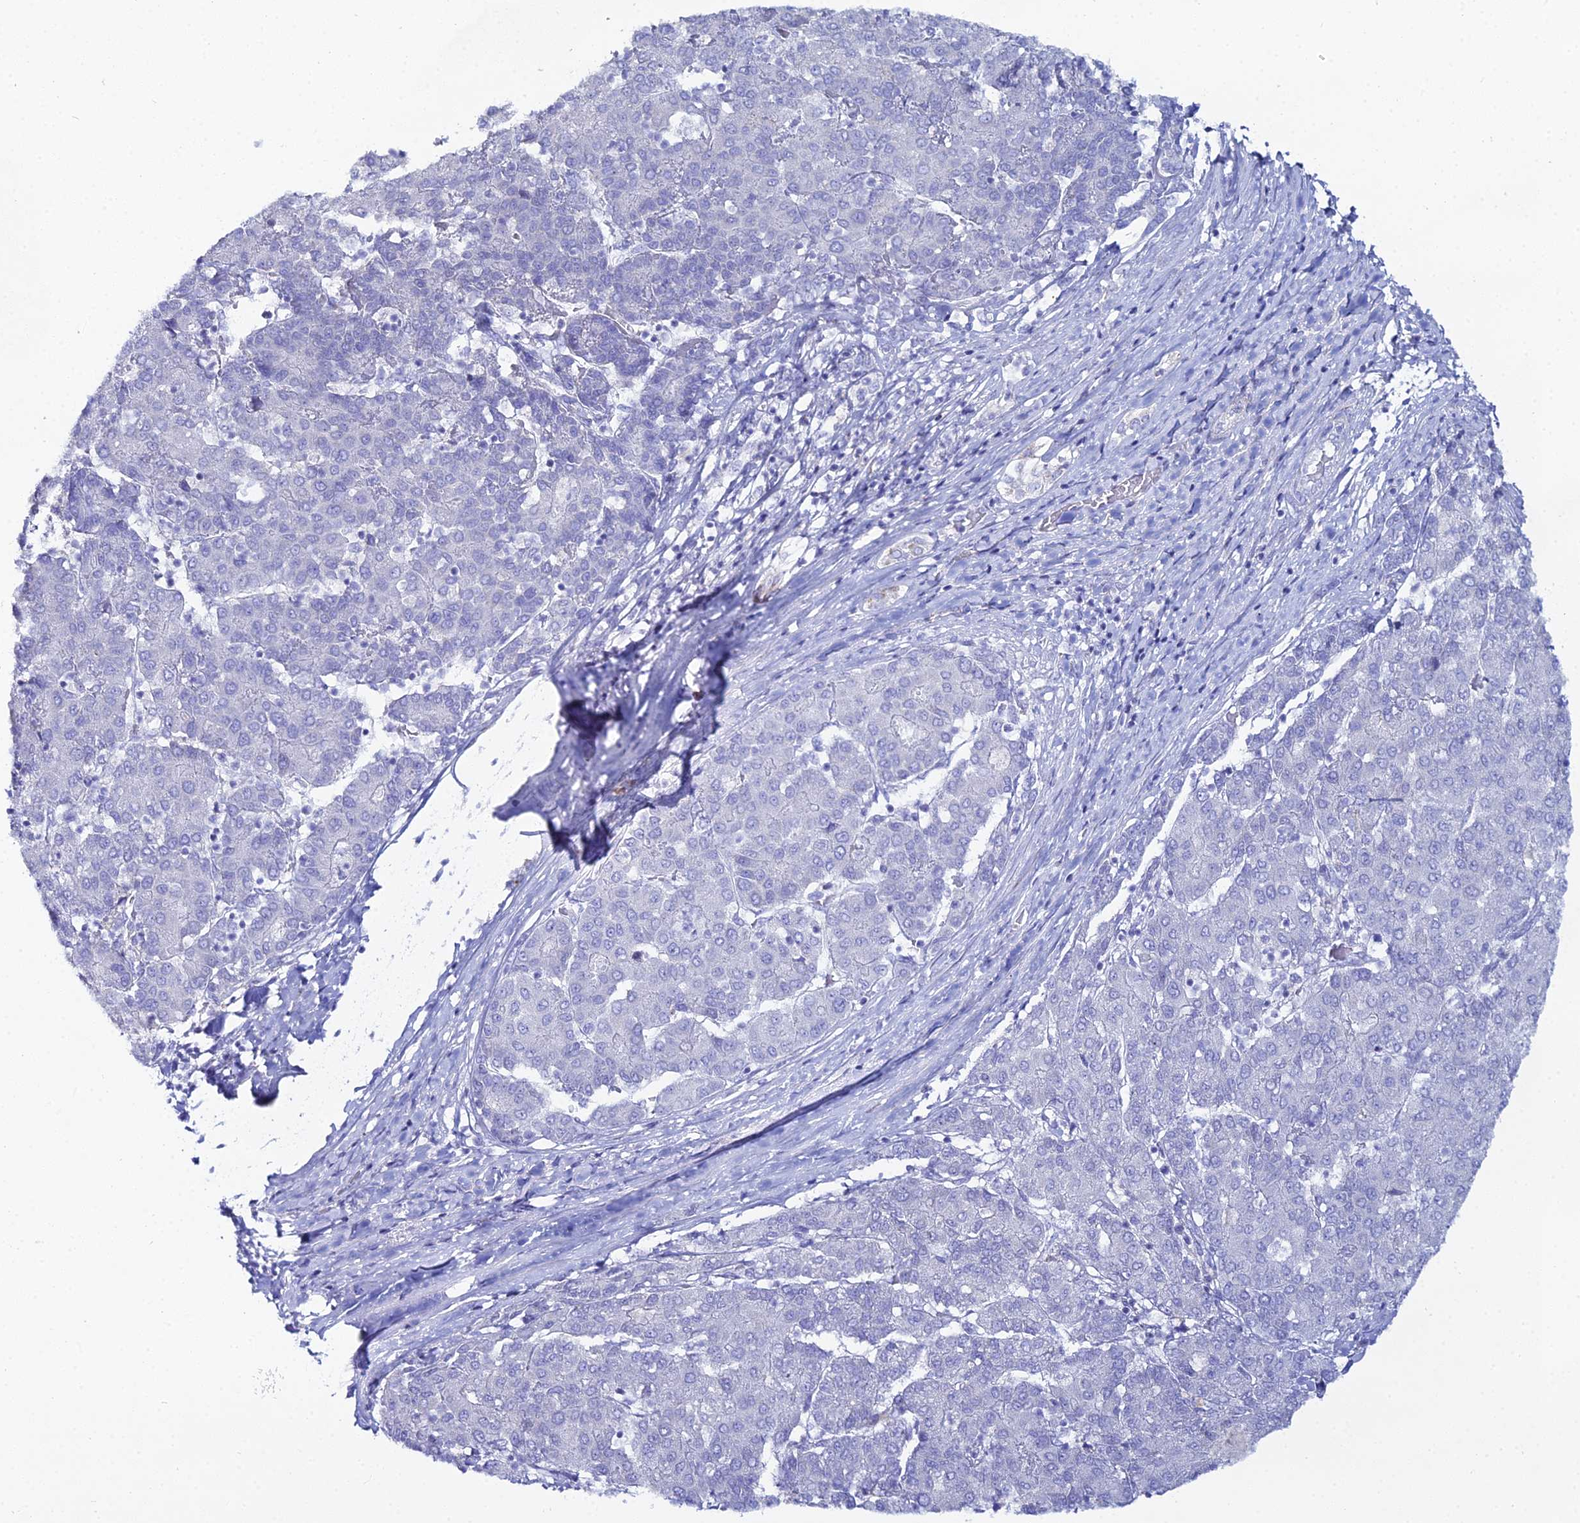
{"staining": {"intensity": "negative", "quantity": "none", "location": "none"}, "tissue": "liver cancer", "cell_type": "Tumor cells", "image_type": "cancer", "snomed": [{"axis": "morphology", "description": "Carcinoma, Hepatocellular, NOS"}, {"axis": "topography", "description": "Liver"}], "caption": "High power microscopy micrograph of an immunohistochemistry (IHC) micrograph of liver cancer (hepatocellular carcinoma), revealing no significant staining in tumor cells.", "gene": "DHX34", "patient": {"sex": "male", "age": 65}}